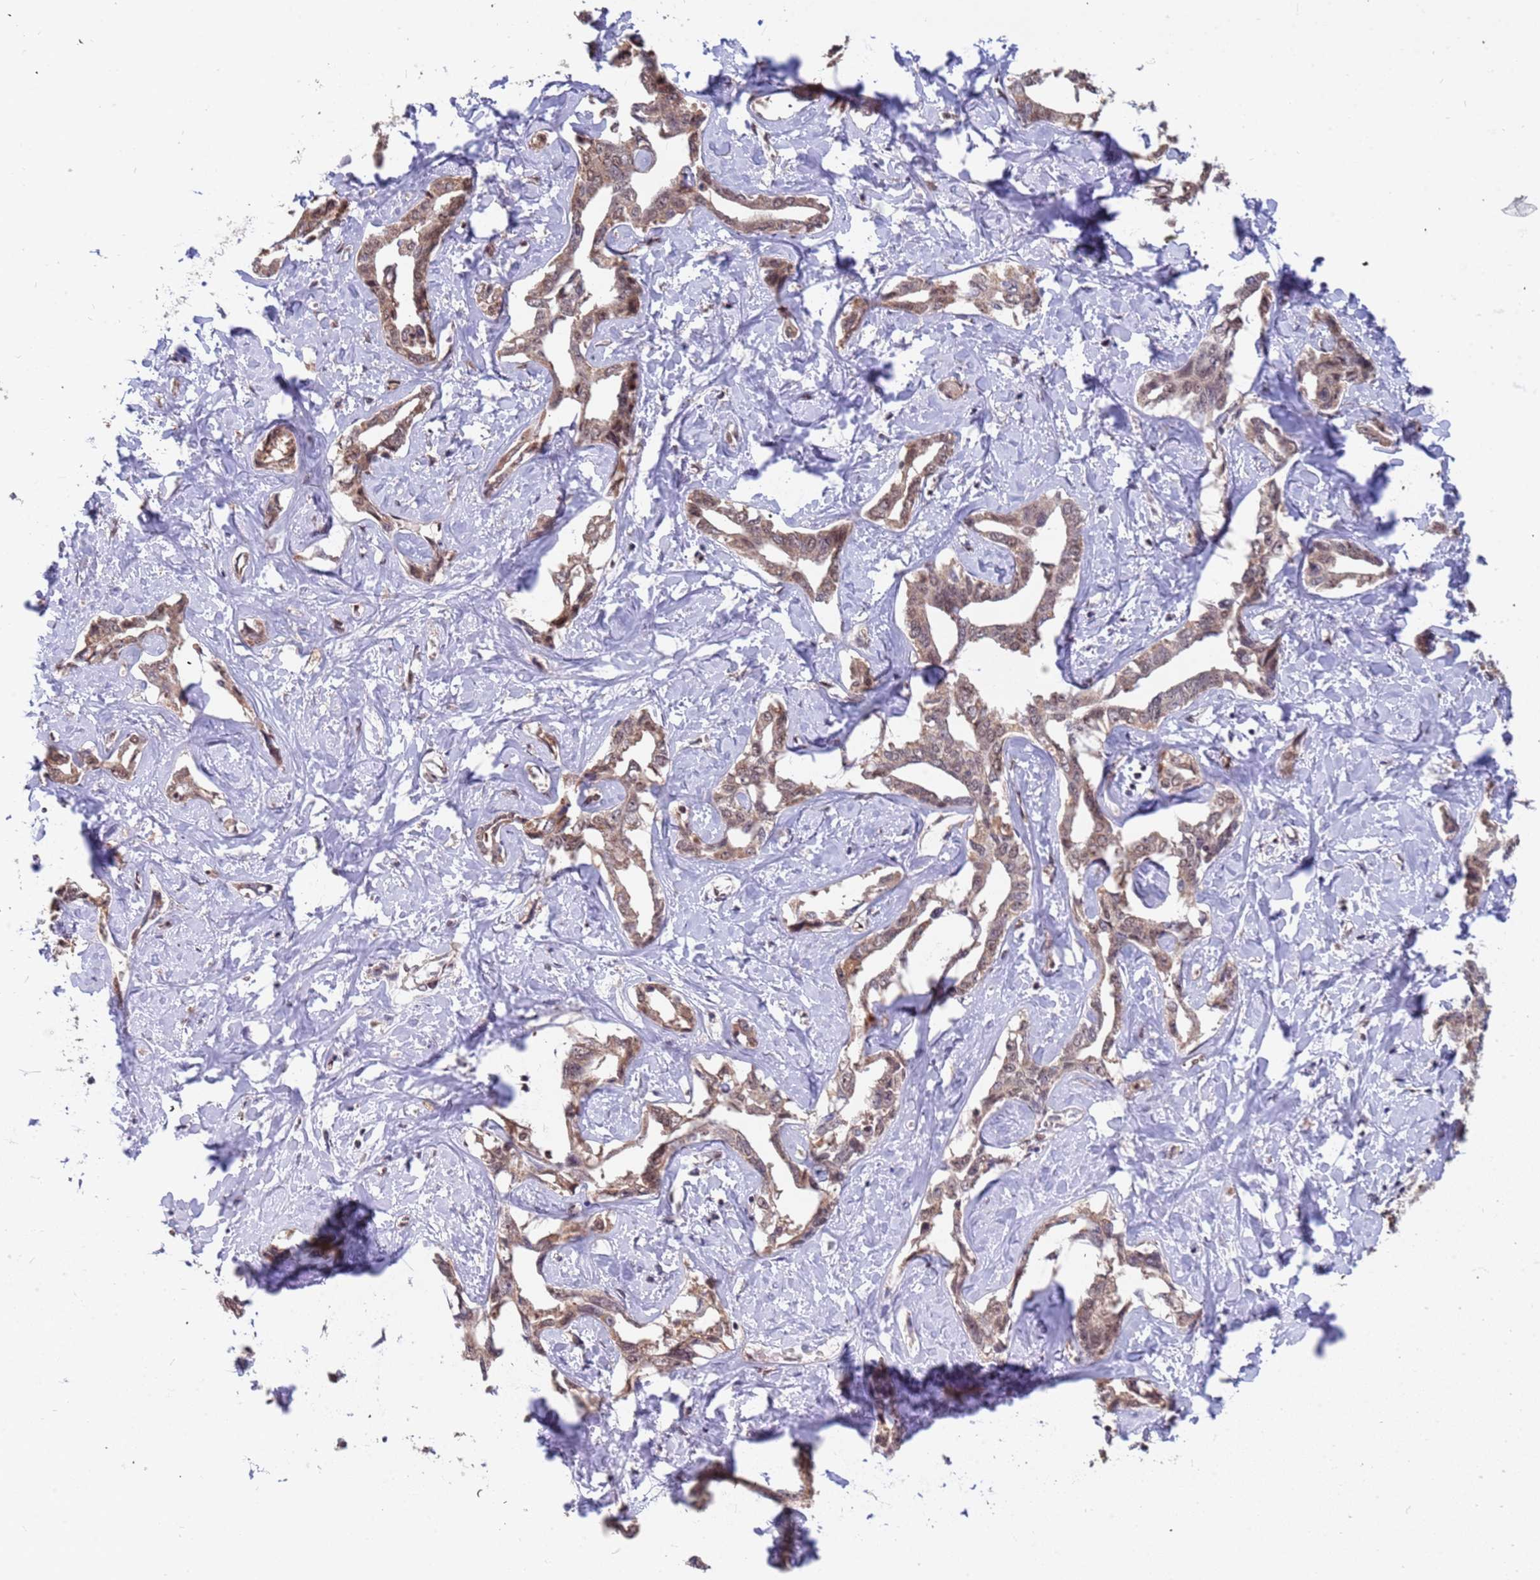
{"staining": {"intensity": "moderate", "quantity": ">75%", "location": "cytoplasmic/membranous,nuclear"}, "tissue": "liver cancer", "cell_type": "Tumor cells", "image_type": "cancer", "snomed": [{"axis": "morphology", "description": "Cholangiocarcinoma"}, {"axis": "topography", "description": "Liver"}], "caption": "Immunohistochemical staining of liver cancer displays medium levels of moderate cytoplasmic/membranous and nuclear staining in about >75% of tumor cells.", "gene": "DENND2B", "patient": {"sex": "male", "age": 59}}